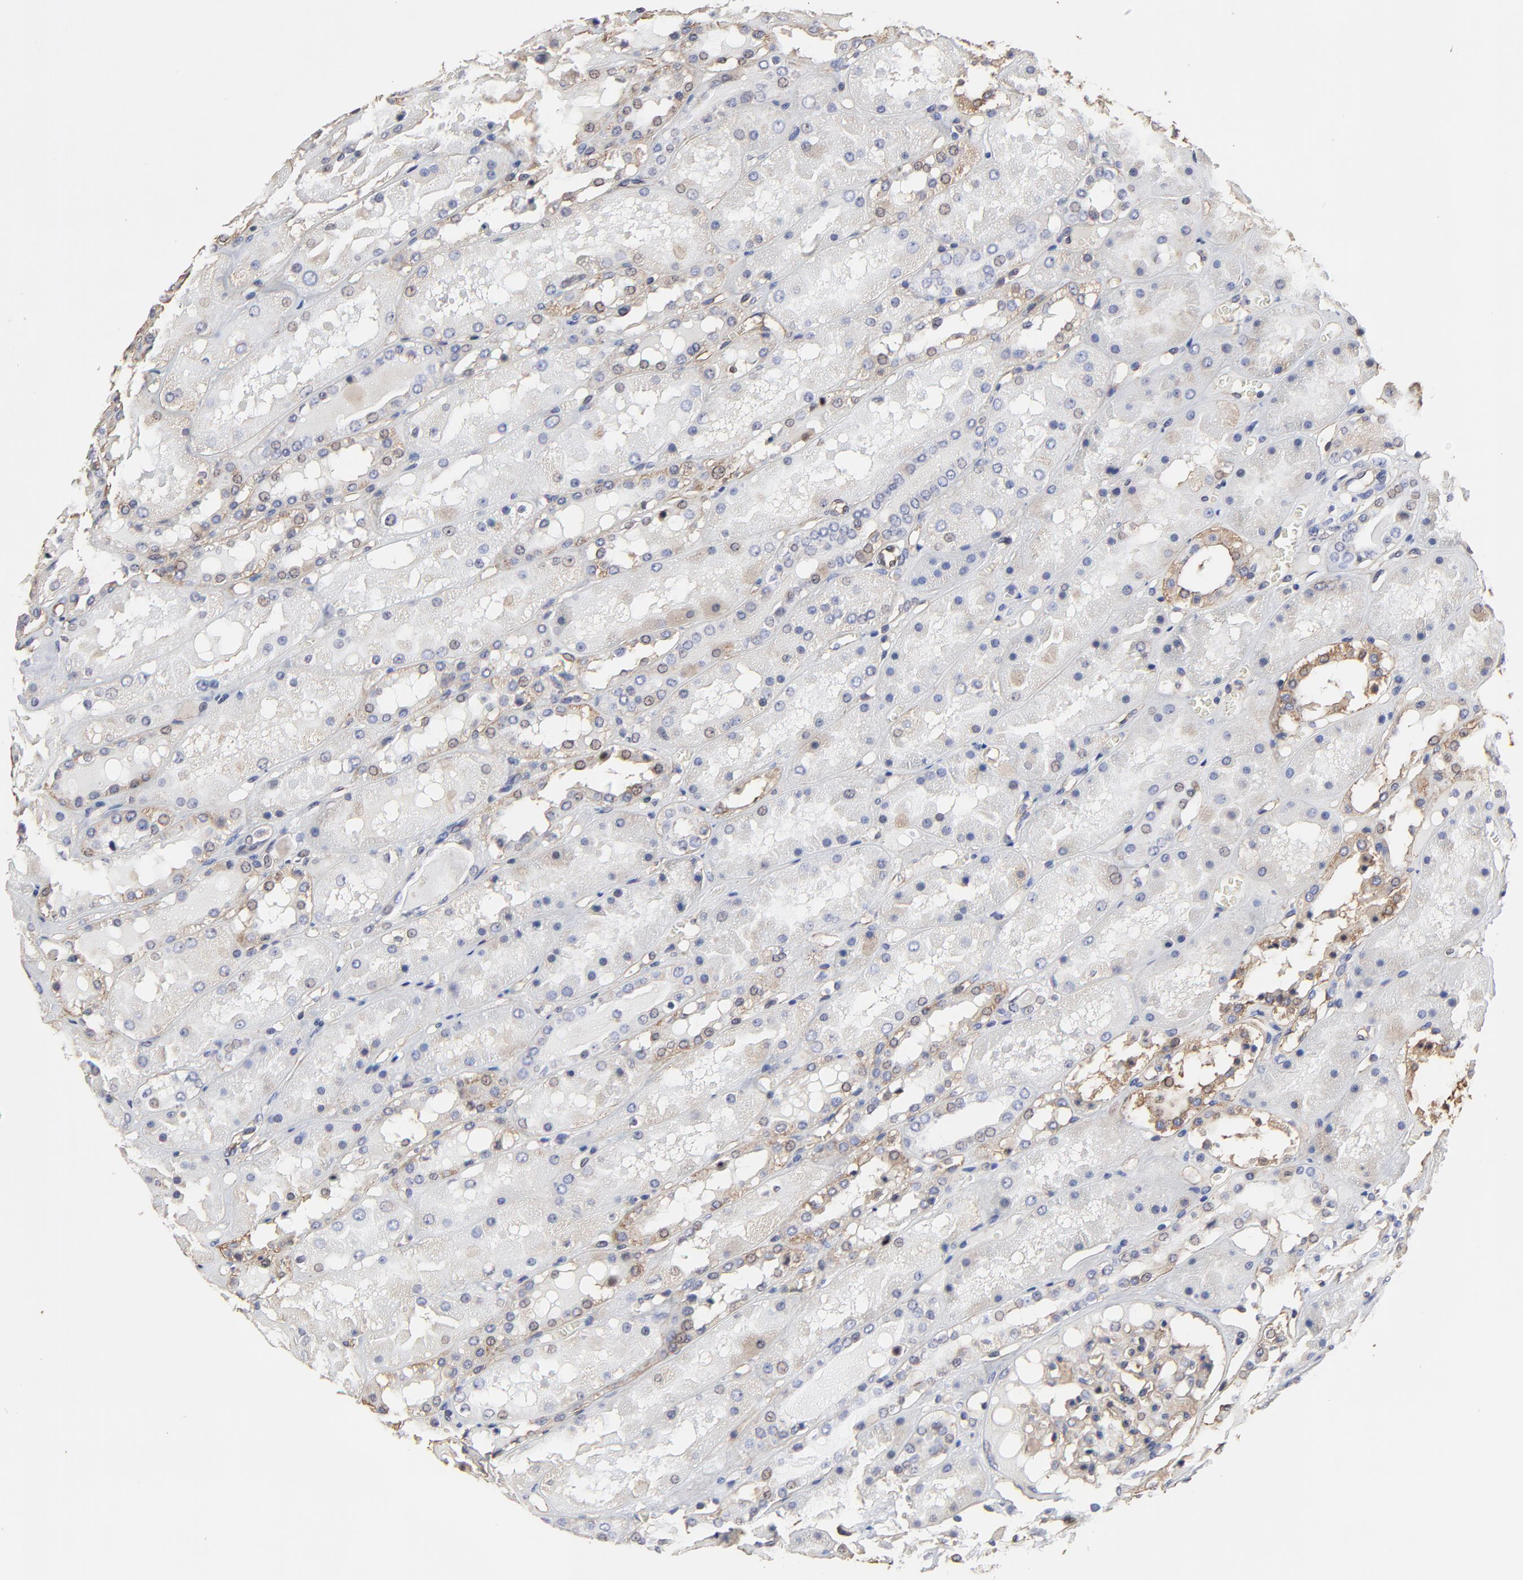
{"staining": {"intensity": "weak", "quantity": "<25%", "location": "cytoplasmic/membranous"}, "tissue": "kidney", "cell_type": "Cells in glomeruli", "image_type": "normal", "snomed": [{"axis": "morphology", "description": "Normal tissue, NOS"}, {"axis": "topography", "description": "Kidney"}], "caption": "Micrograph shows no protein expression in cells in glomeruli of unremarkable kidney. (Brightfield microscopy of DAB (3,3'-diaminobenzidine) immunohistochemistry (IHC) at high magnification).", "gene": "ARMT1", "patient": {"sex": "male", "age": 36}}